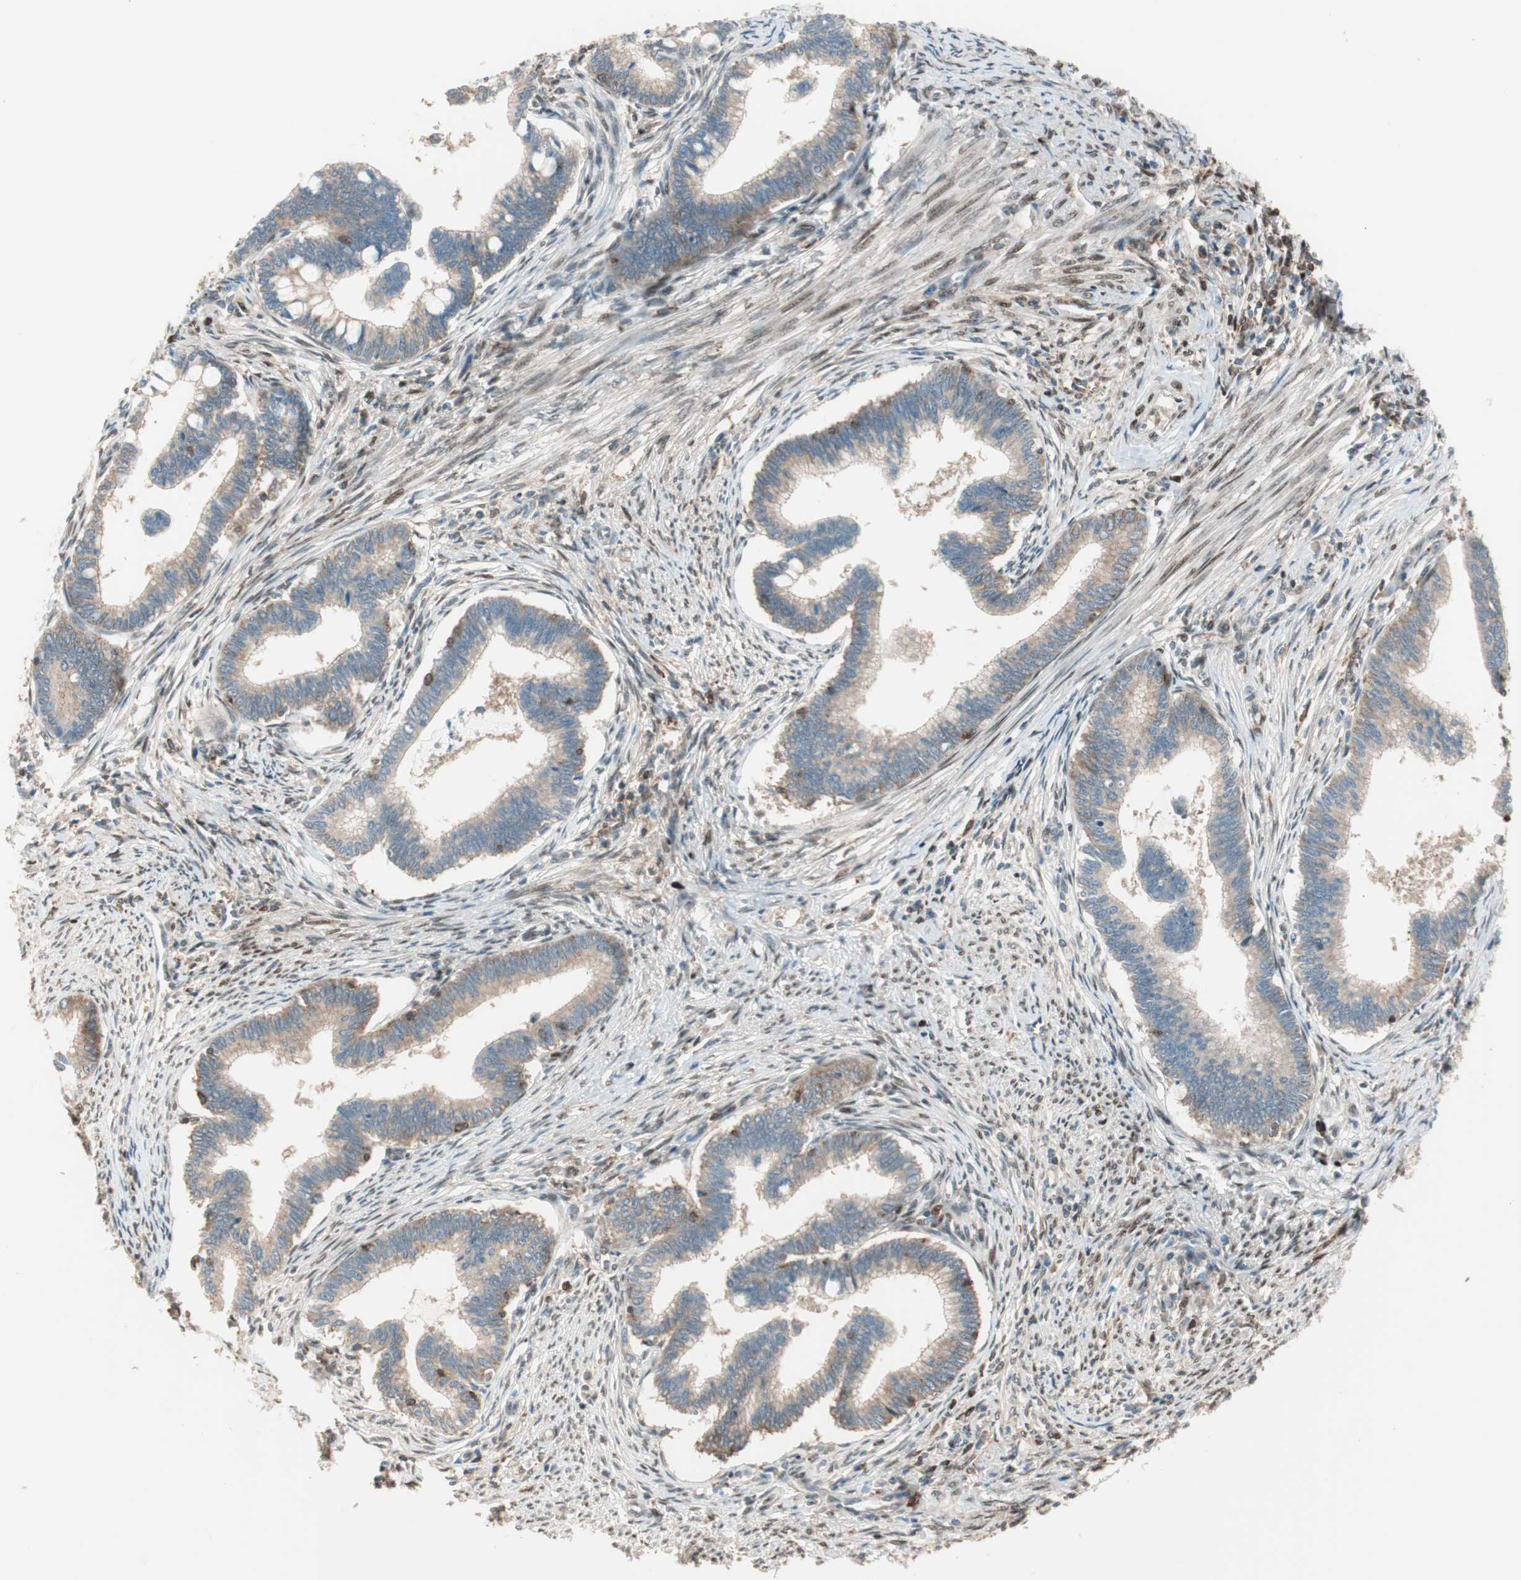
{"staining": {"intensity": "moderate", "quantity": ">75%", "location": "cytoplasmic/membranous"}, "tissue": "cervical cancer", "cell_type": "Tumor cells", "image_type": "cancer", "snomed": [{"axis": "morphology", "description": "Adenocarcinoma, NOS"}, {"axis": "topography", "description": "Cervix"}], "caption": "Adenocarcinoma (cervical) was stained to show a protein in brown. There is medium levels of moderate cytoplasmic/membranous expression in approximately >75% of tumor cells.", "gene": "BIN1", "patient": {"sex": "female", "age": 36}}